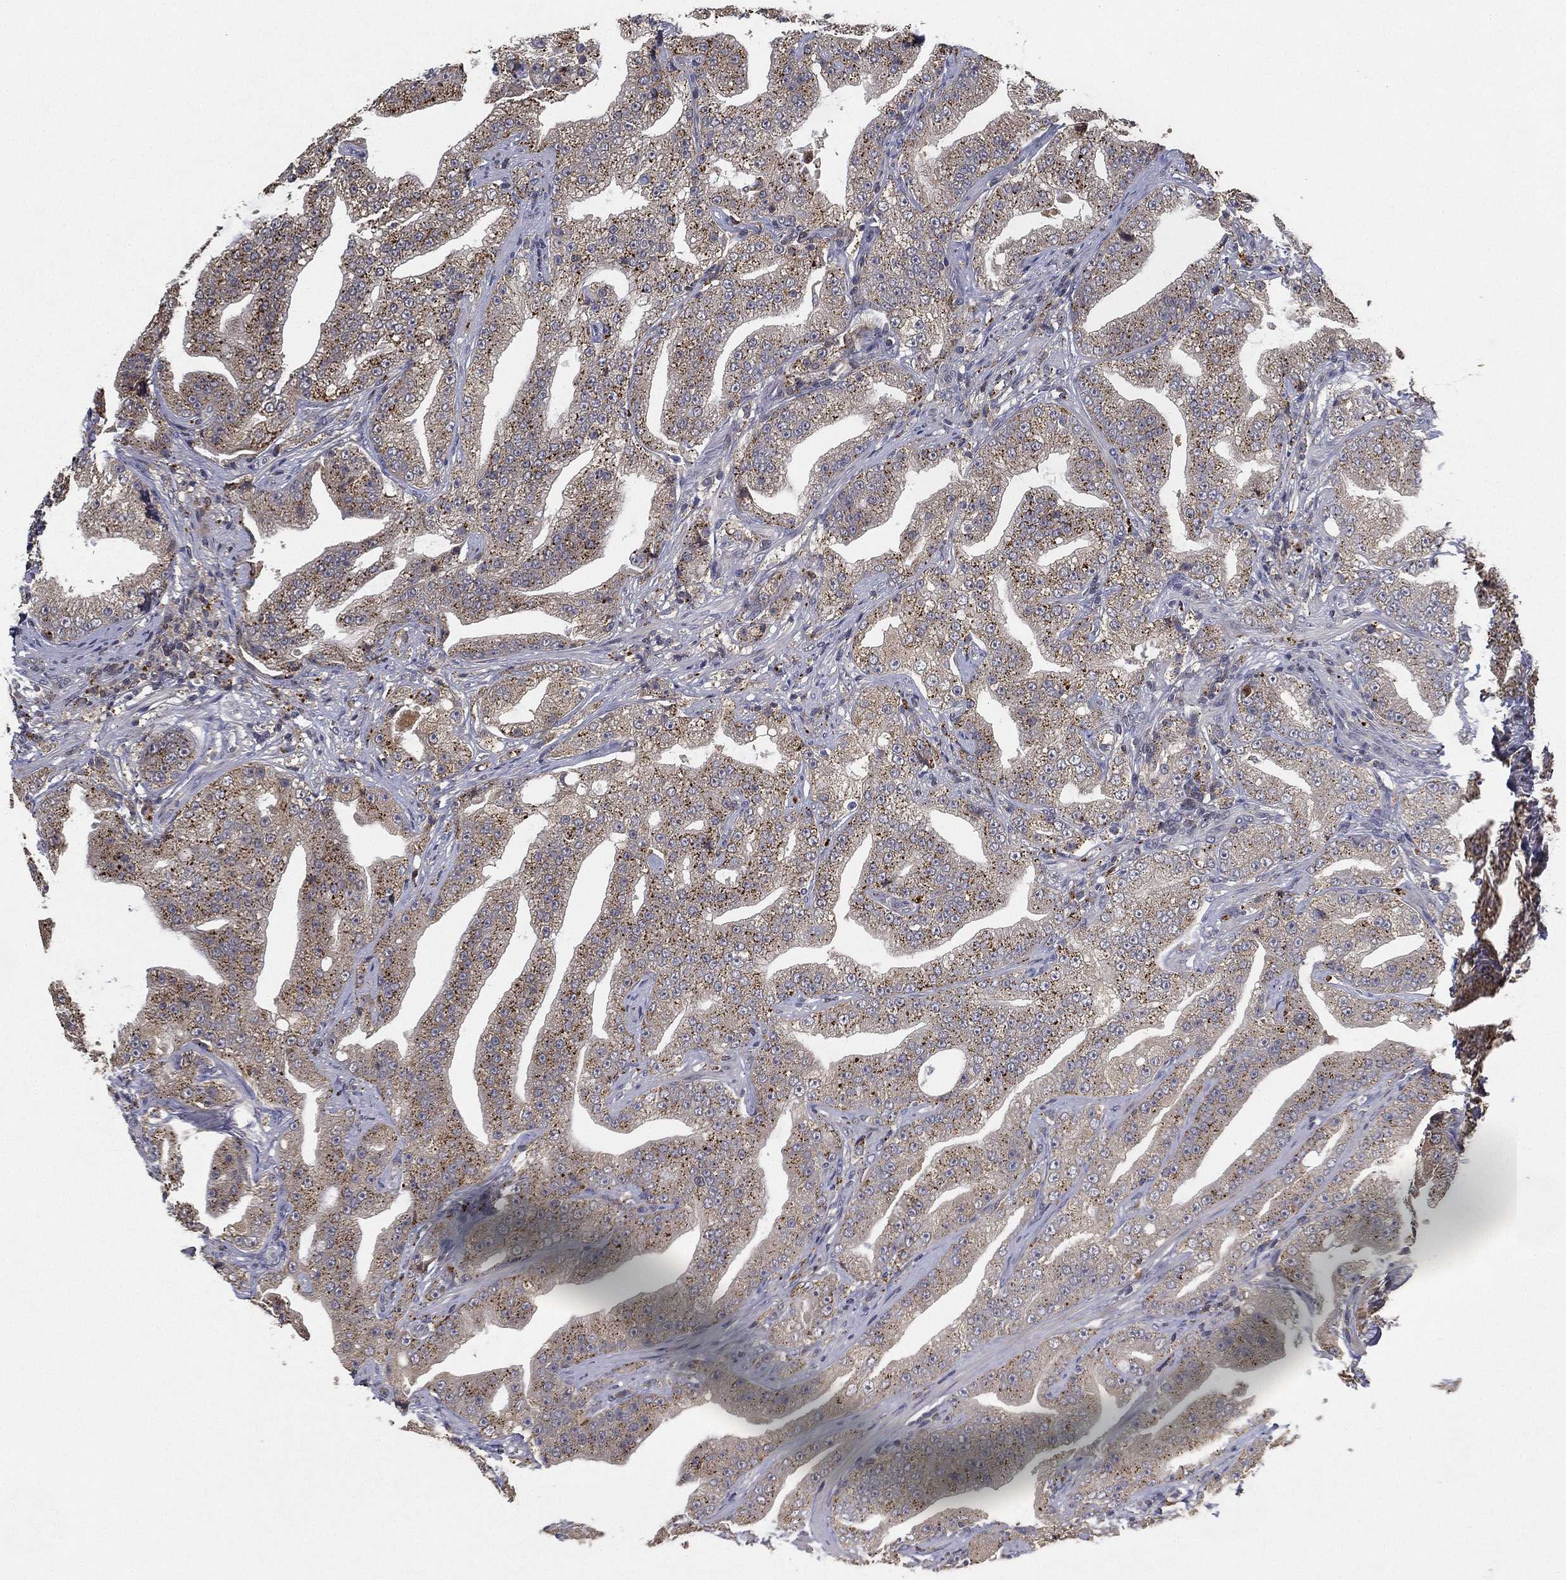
{"staining": {"intensity": "negative", "quantity": "none", "location": "none"}, "tissue": "prostate cancer", "cell_type": "Tumor cells", "image_type": "cancer", "snomed": [{"axis": "morphology", "description": "Adenocarcinoma, Low grade"}, {"axis": "topography", "description": "Prostate"}], "caption": "Immunohistochemistry (IHC) of human prostate adenocarcinoma (low-grade) shows no positivity in tumor cells.", "gene": "CFAP251", "patient": {"sex": "male", "age": 62}}